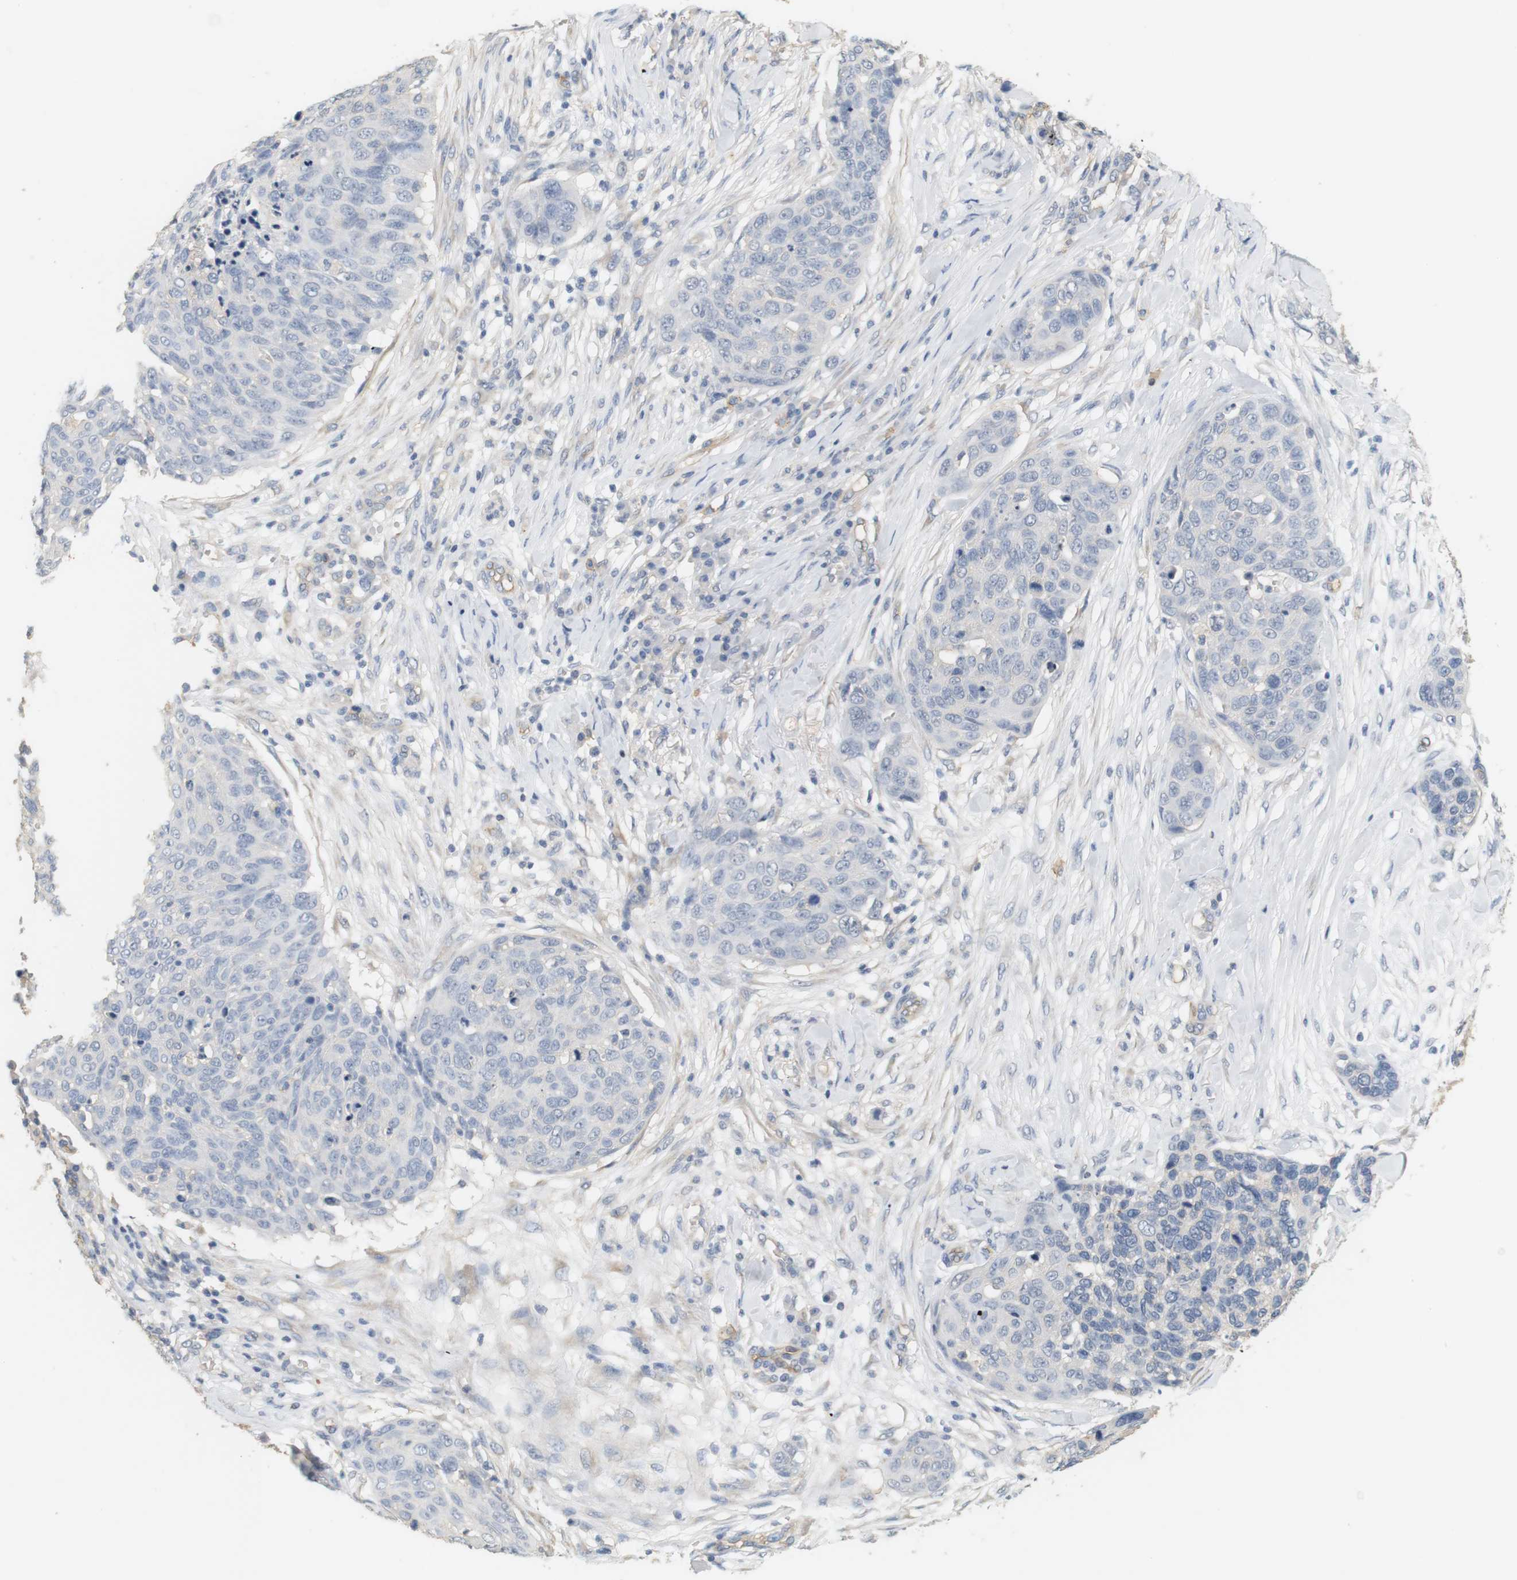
{"staining": {"intensity": "negative", "quantity": "none", "location": "none"}, "tissue": "skin cancer", "cell_type": "Tumor cells", "image_type": "cancer", "snomed": [{"axis": "morphology", "description": "Squamous cell carcinoma in situ, NOS"}, {"axis": "morphology", "description": "Squamous cell carcinoma, NOS"}, {"axis": "topography", "description": "Skin"}], "caption": "A photomicrograph of skin squamous cell carcinoma in situ stained for a protein displays no brown staining in tumor cells. (Immunohistochemistry, brightfield microscopy, high magnification).", "gene": "OSR1", "patient": {"sex": "male", "age": 93}}